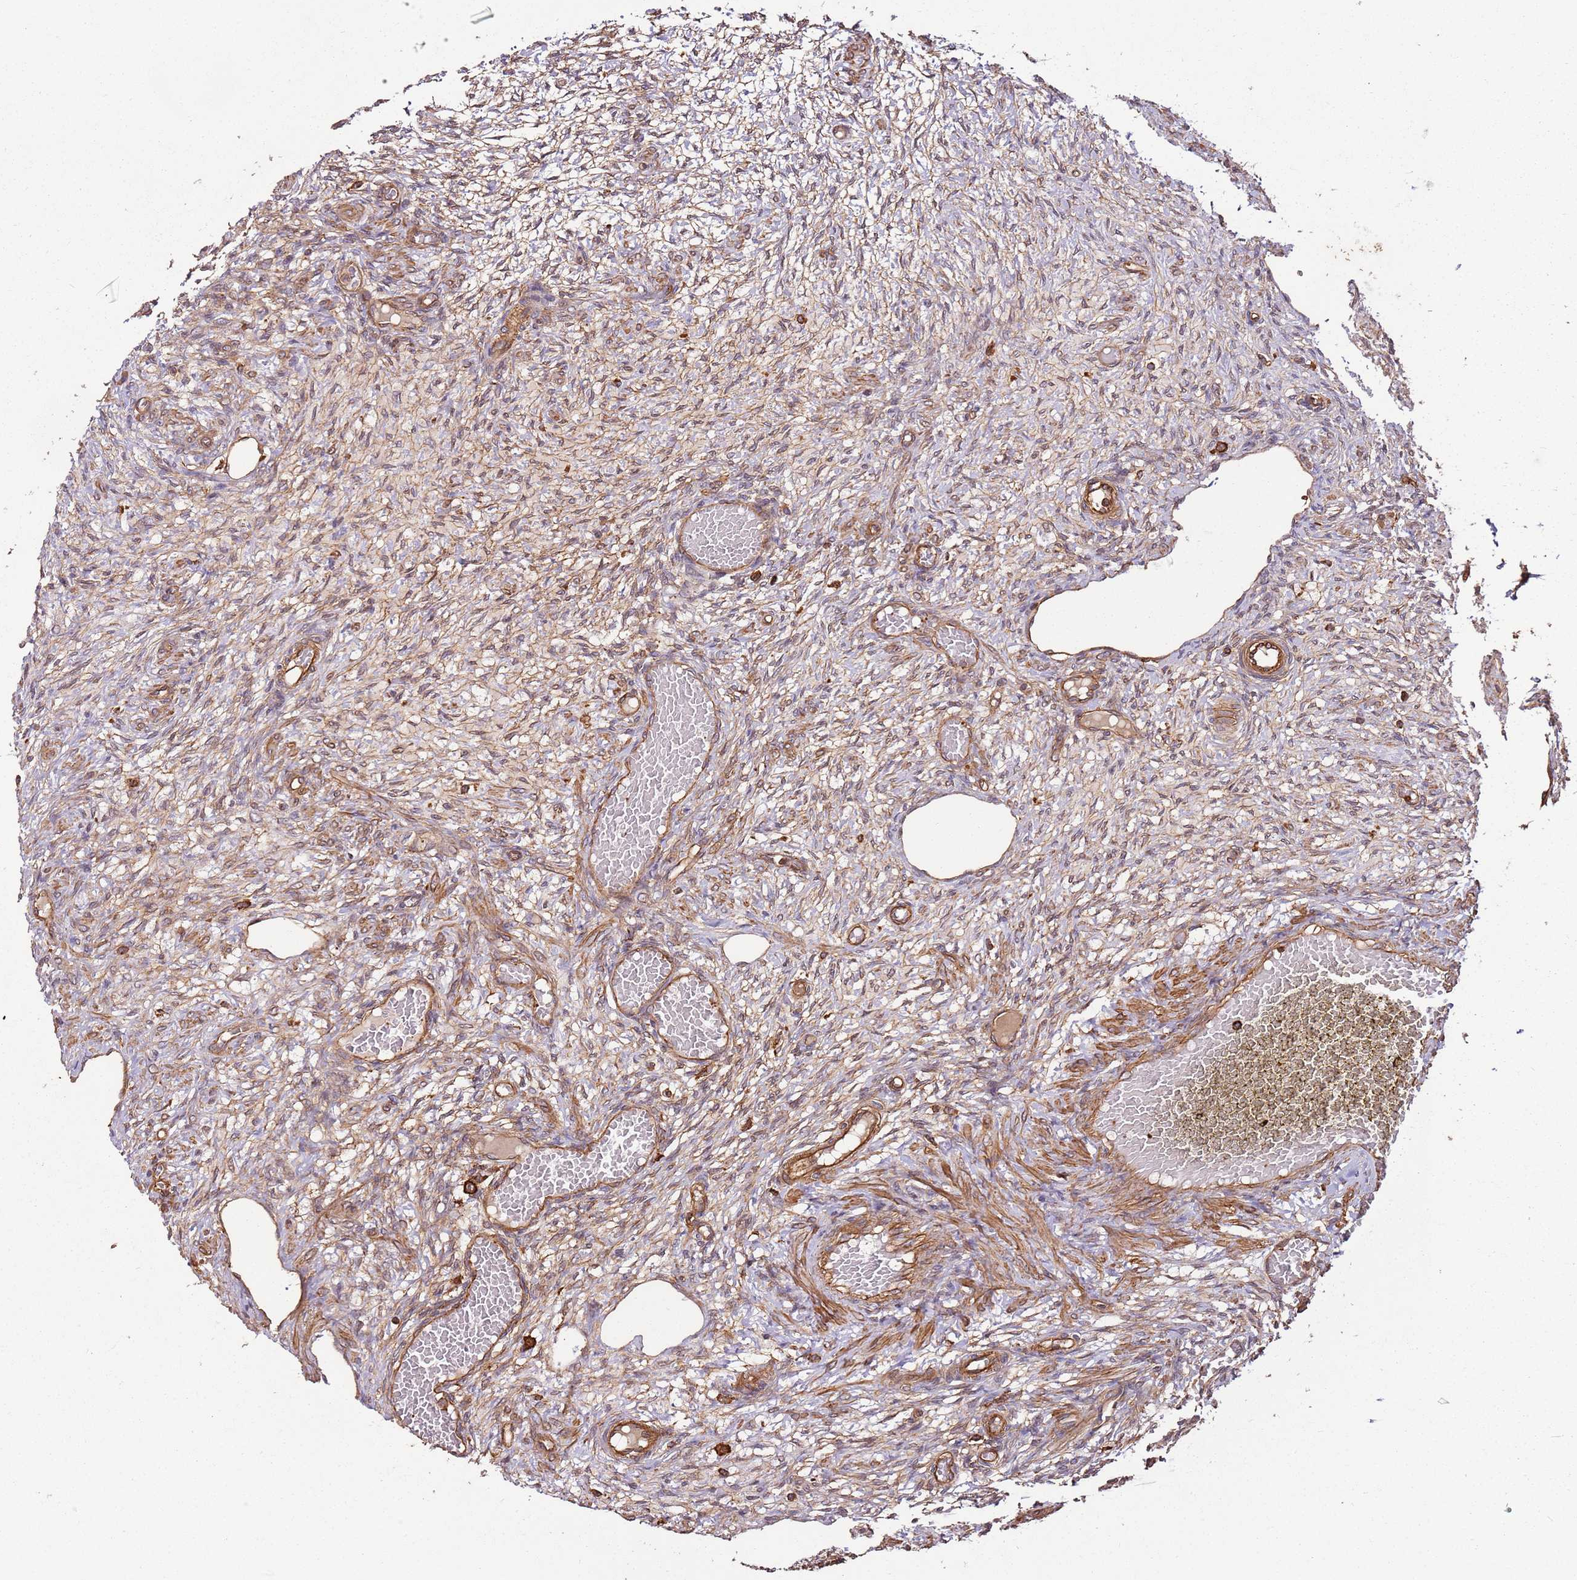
{"staining": {"intensity": "moderate", "quantity": ">75%", "location": "cytoplasmic/membranous"}, "tissue": "ovary", "cell_type": "Ovarian stroma cells", "image_type": "normal", "snomed": [{"axis": "morphology", "description": "Normal tissue, NOS"}, {"axis": "topography", "description": "Ovary"}], "caption": "DAB immunohistochemical staining of benign ovary reveals moderate cytoplasmic/membranous protein staining in about >75% of ovarian stroma cells. (IHC, brightfield microscopy, high magnification).", "gene": "ACVR2A", "patient": {"sex": "female", "age": 27}}